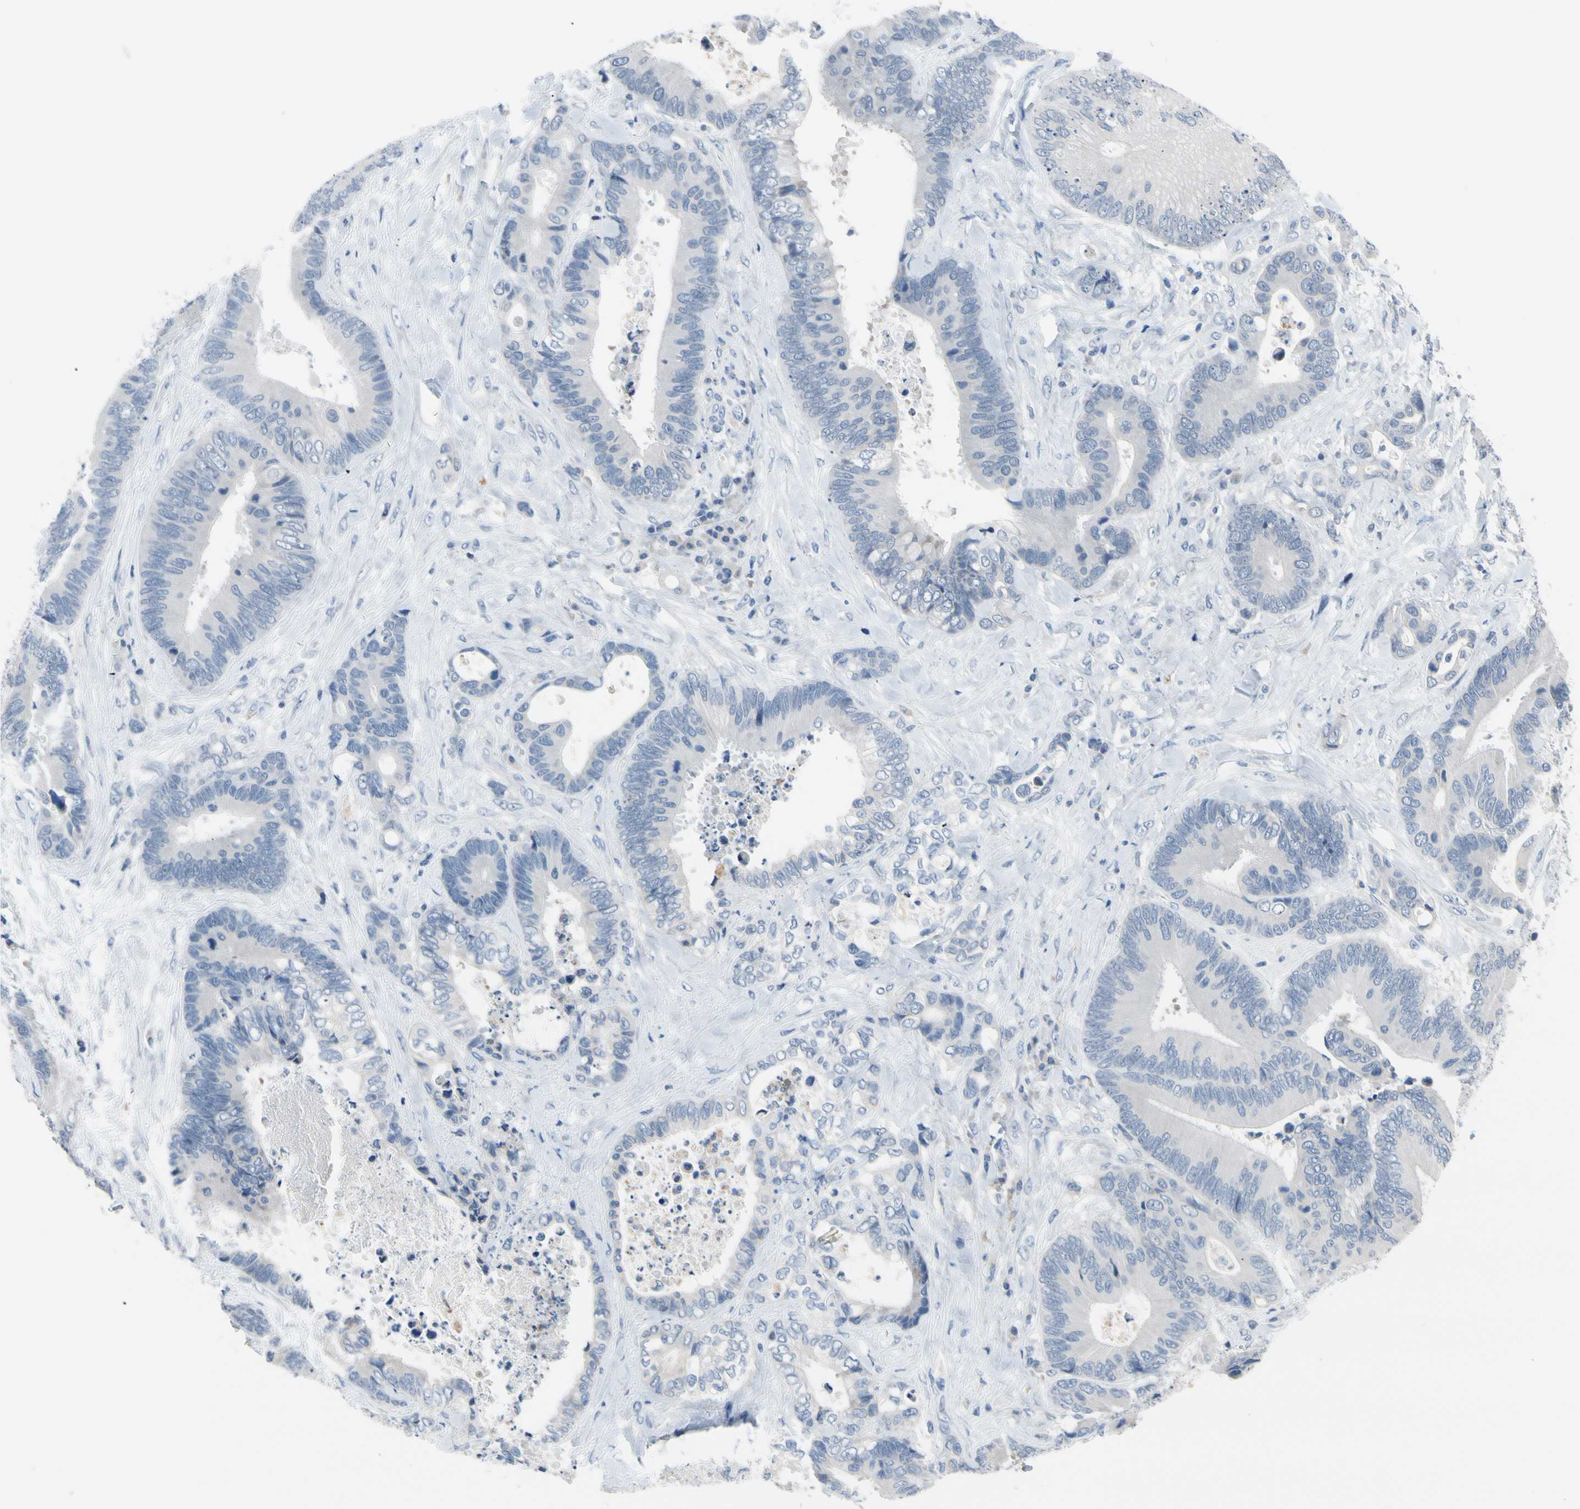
{"staining": {"intensity": "negative", "quantity": "none", "location": "none"}, "tissue": "colorectal cancer", "cell_type": "Tumor cells", "image_type": "cancer", "snomed": [{"axis": "morphology", "description": "Adenocarcinoma, NOS"}, {"axis": "topography", "description": "Rectum"}], "caption": "Image shows no significant protein expression in tumor cells of colorectal adenocarcinoma.", "gene": "CNDP1", "patient": {"sex": "male", "age": 55}}